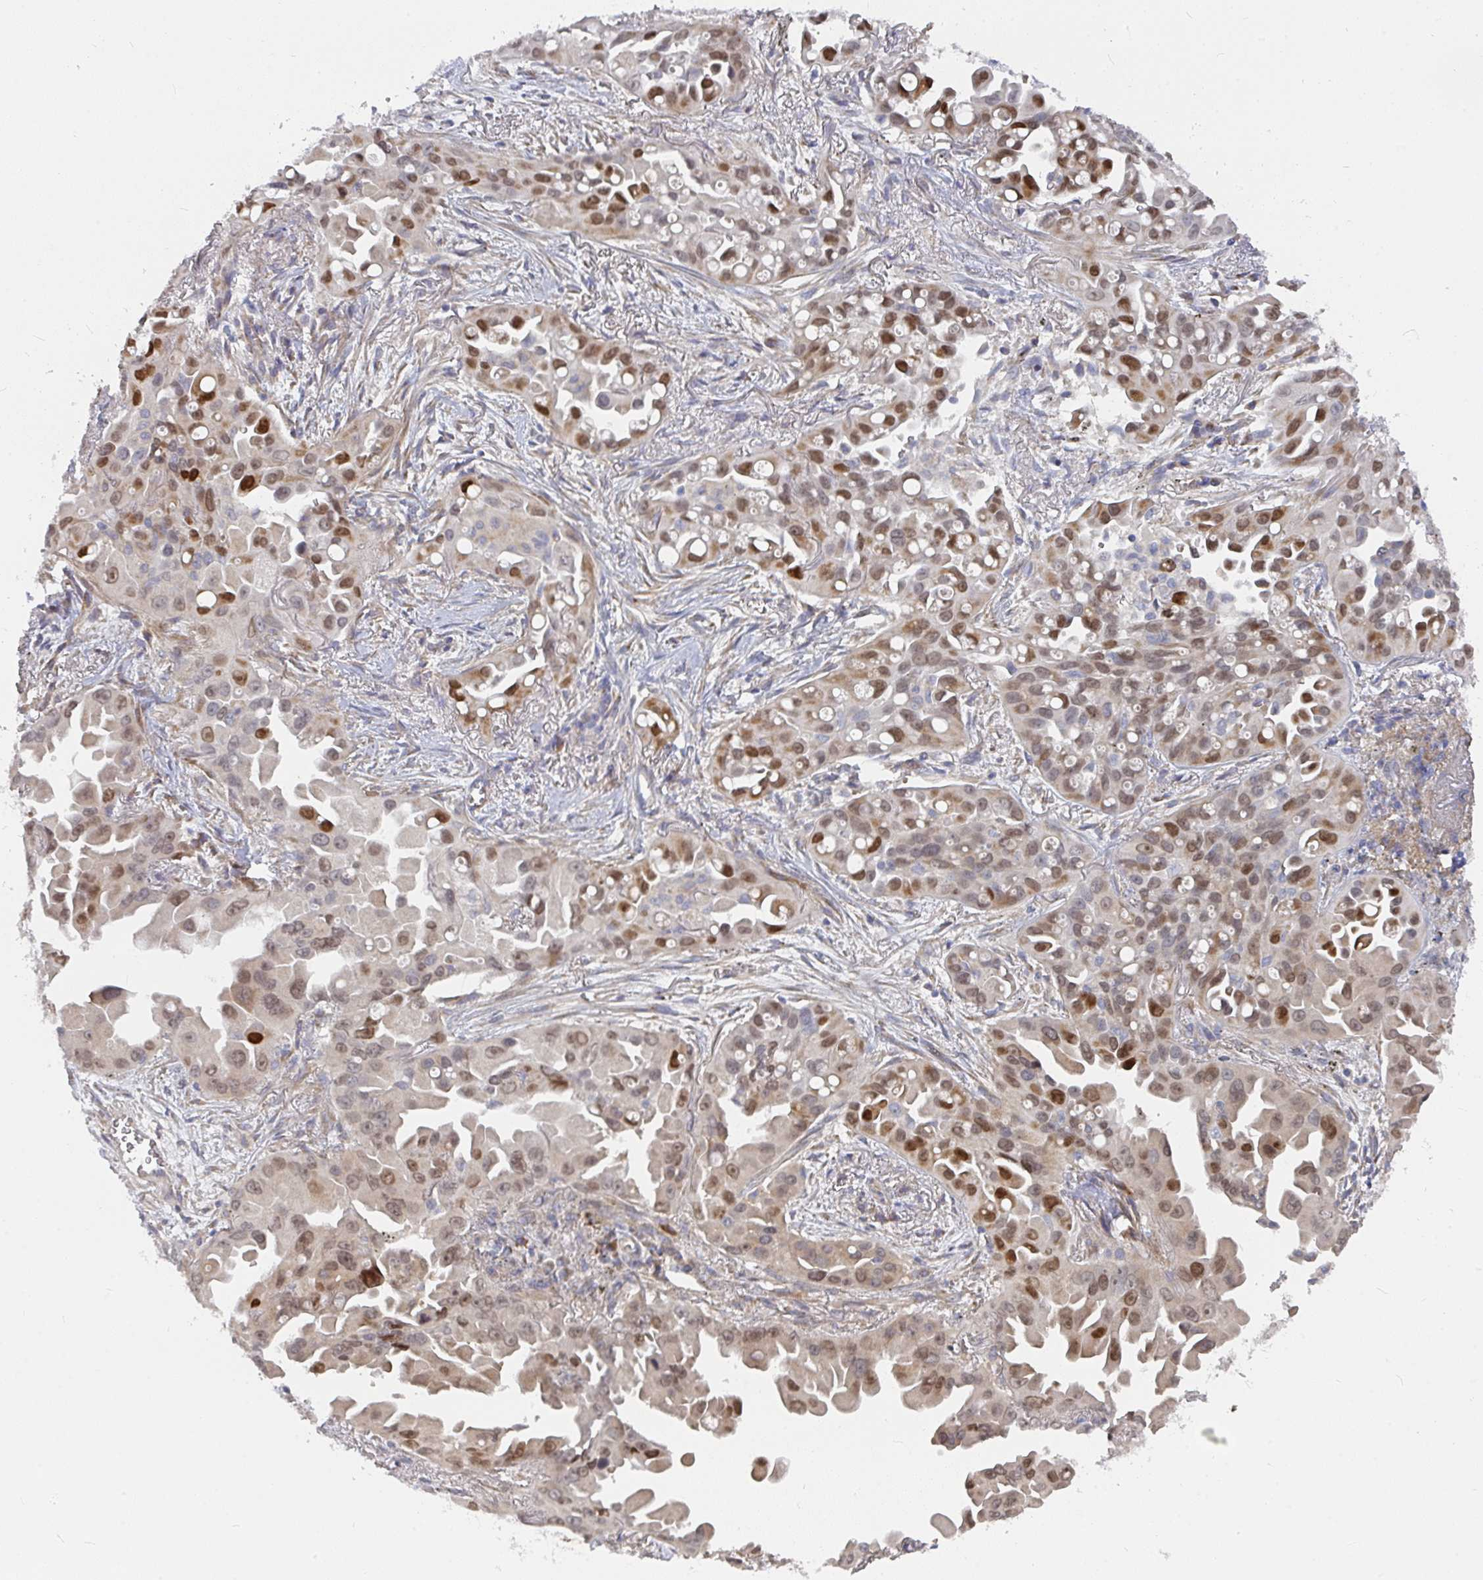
{"staining": {"intensity": "moderate", "quantity": ">75%", "location": "cytoplasmic/membranous,nuclear"}, "tissue": "lung cancer", "cell_type": "Tumor cells", "image_type": "cancer", "snomed": [{"axis": "morphology", "description": "Adenocarcinoma, NOS"}, {"axis": "topography", "description": "Lung"}], "caption": "The immunohistochemical stain shows moderate cytoplasmic/membranous and nuclear expression in tumor cells of lung cancer (adenocarcinoma) tissue.", "gene": "RHEBL1", "patient": {"sex": "male", "age": 68}}